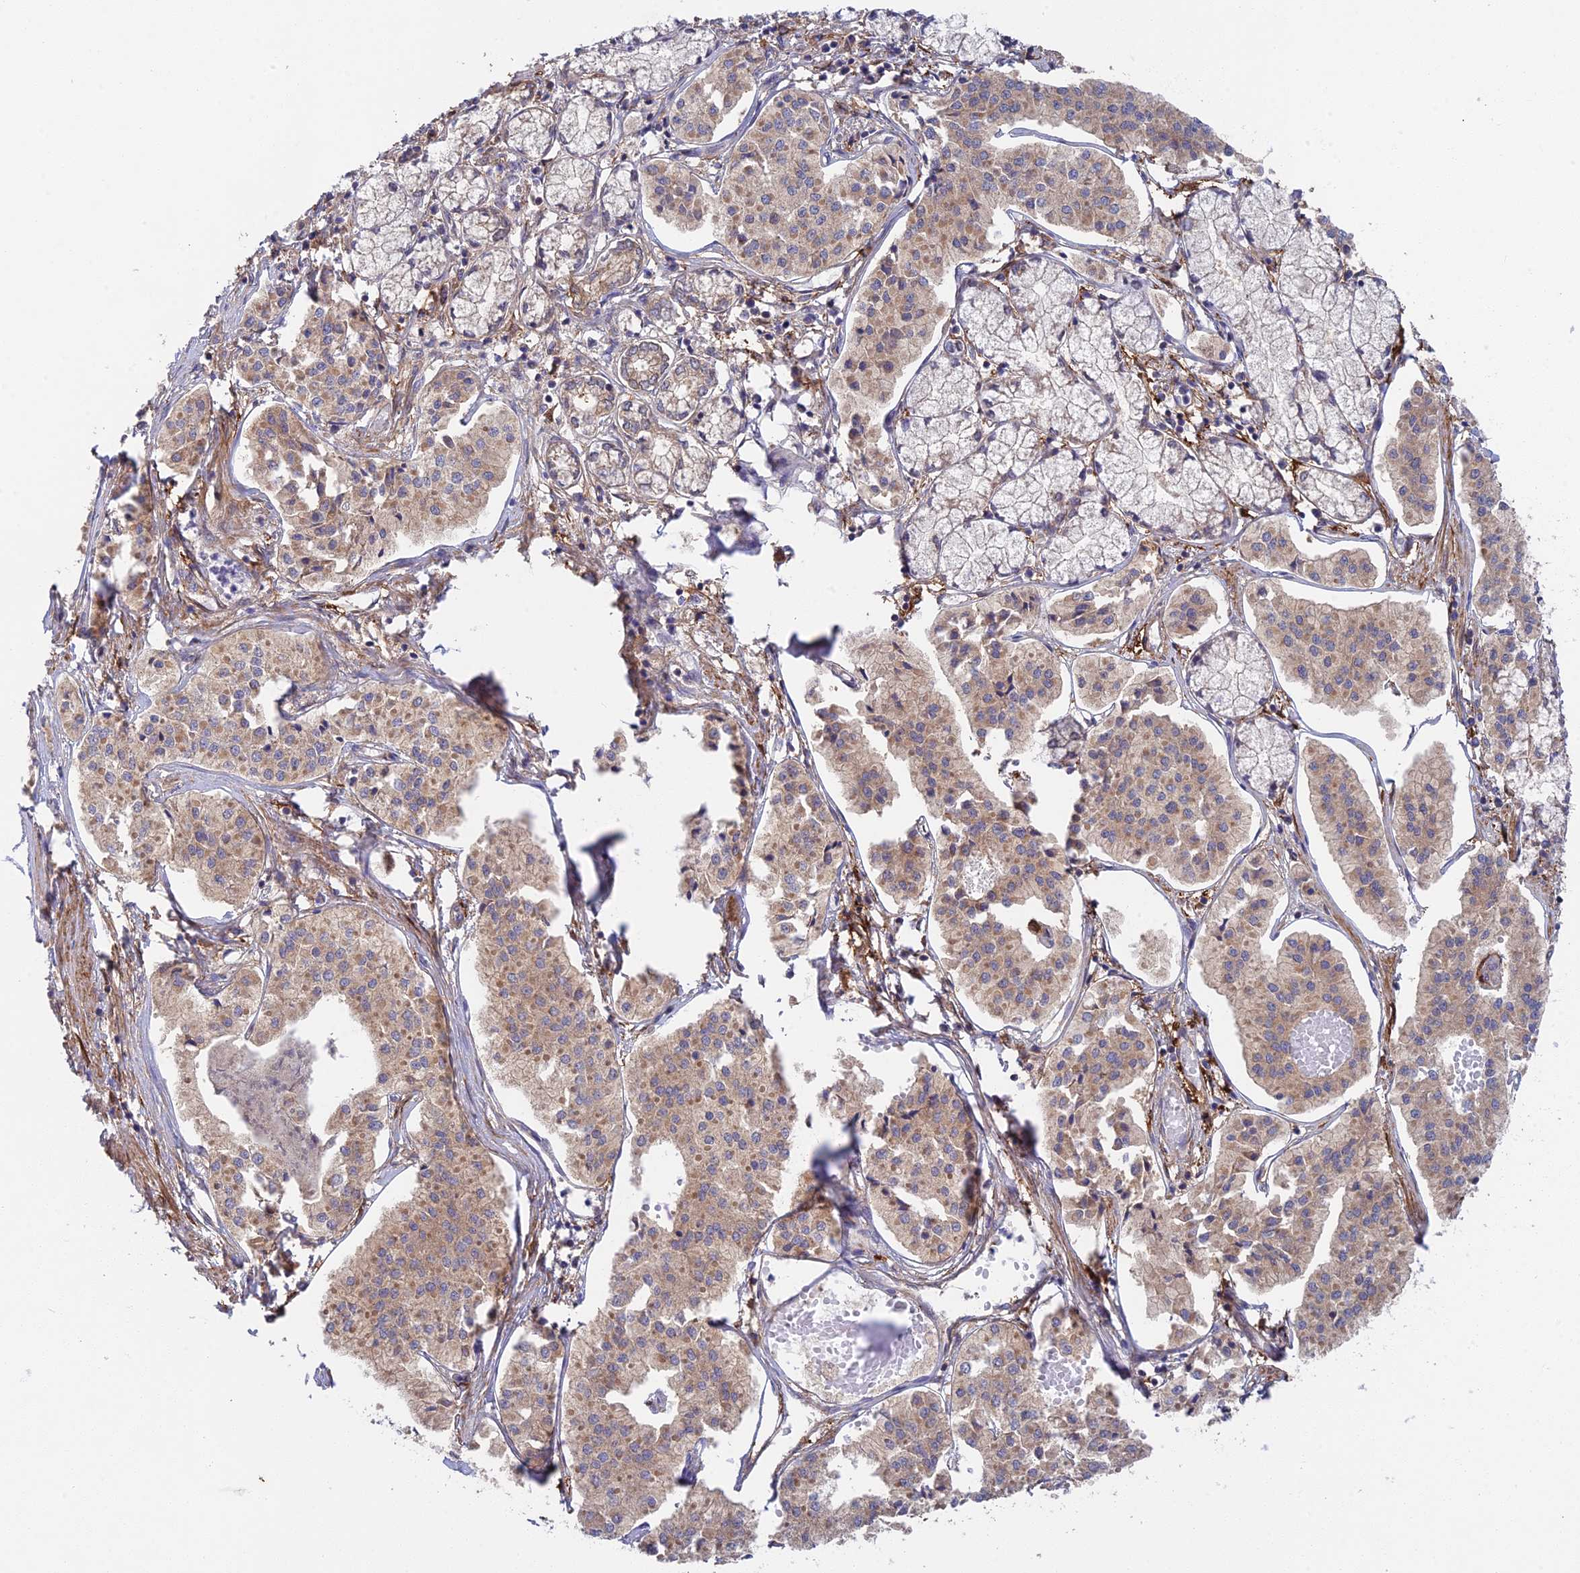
{"staining": {"intensity": "moderate", "quantity": ">75%", "location": "cytoplasmic/membranous"}, "tissue": "pancreatic cancer", "cell_type": "Tumor cells", "image_type": "cancer", "snomed": [{"axis": "morphology", "description": "Adenocarcinoma, NOS"}, {"axis": "topography", "description": "Pancreas"}], "caption": "Pancreatic cancer stained with a protein marker displays moderate staining in tumor cells.", "gene": "INCA1", "patient": {"sex": "female", "age": 50}}